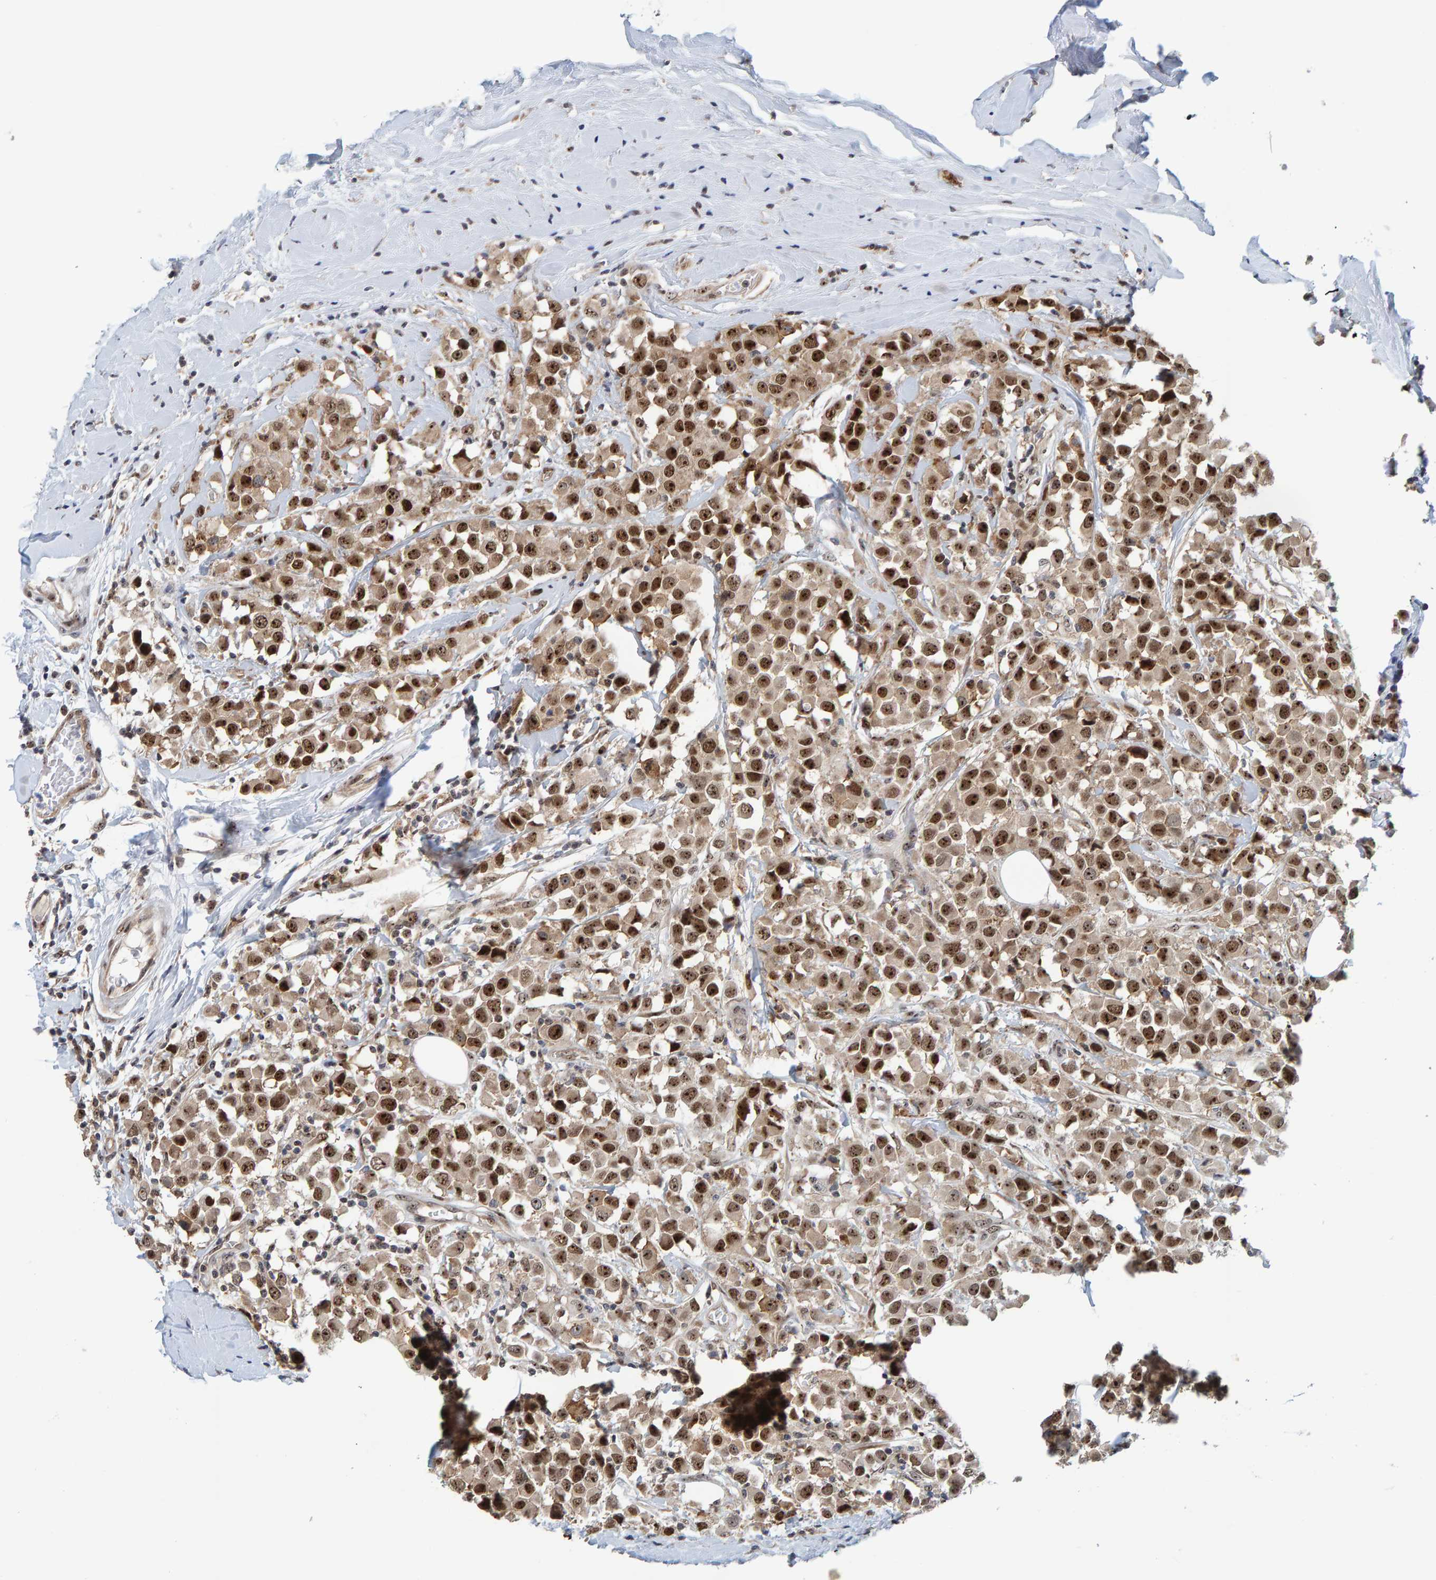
{"staining": {"intensity": "strong", "quantity": ">75%", "location": "cytoplasmic/membranous,nuclear"}, "tissue": "breast cancer", "cell_type": "Tumor cells", "image_type": "cancer", "snomed": [{"axis": "morphology", "description": "Duct carcinoma"}, {"axis": "topography", "description": "Breast"}], "caption": "A brown stain shows strong cytoplasmic/membranous and nuclear staining of a protein in human breast cancer tumor cells.", "gene": "POLR1E", "patient": {"sex": "female", "age": 61}}